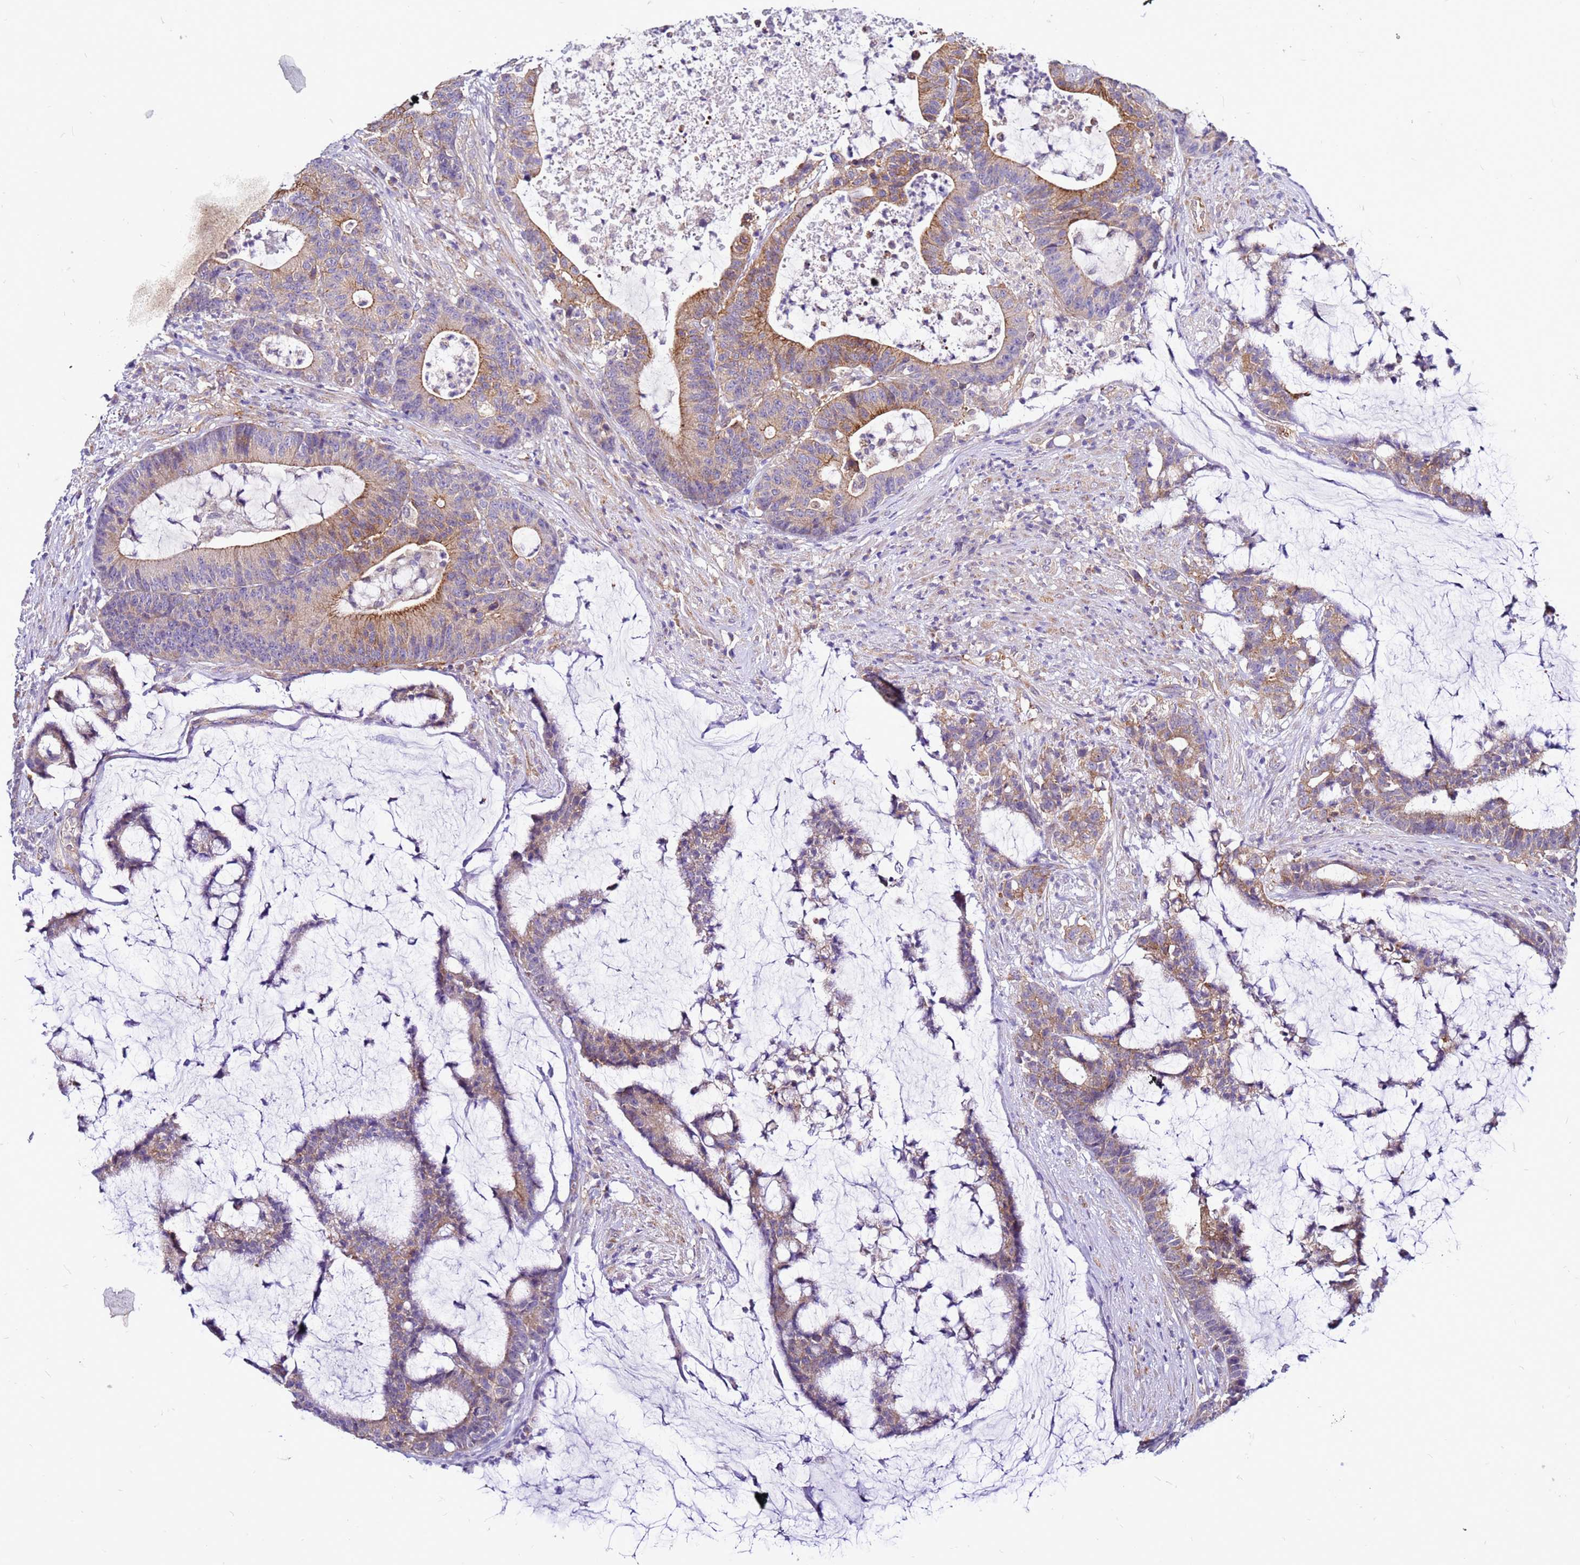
{"staining": {"intensity": "moderate", "quantity": "25%-75%", "location": "cytoplasmic/membranous"}, "tissue": "colorectal cancer", "cell_type": "Tumor cells", "image_type": "cancer", "snomed": [{"axis": "morphology", "description": "Adenocarcinoma, NOS"}, {"axis": "topography", "description": "Colon"}], "caption": "Protein analysis of colorectal adenocarcinoma tissue demonstrates moderate cytoplasmic/membranous expression in approximately 25%-75% of tumor cells. Nuclei are stained in blue.", "gene": "PKD1", "patient": {"sex": "female", "age": 84}}